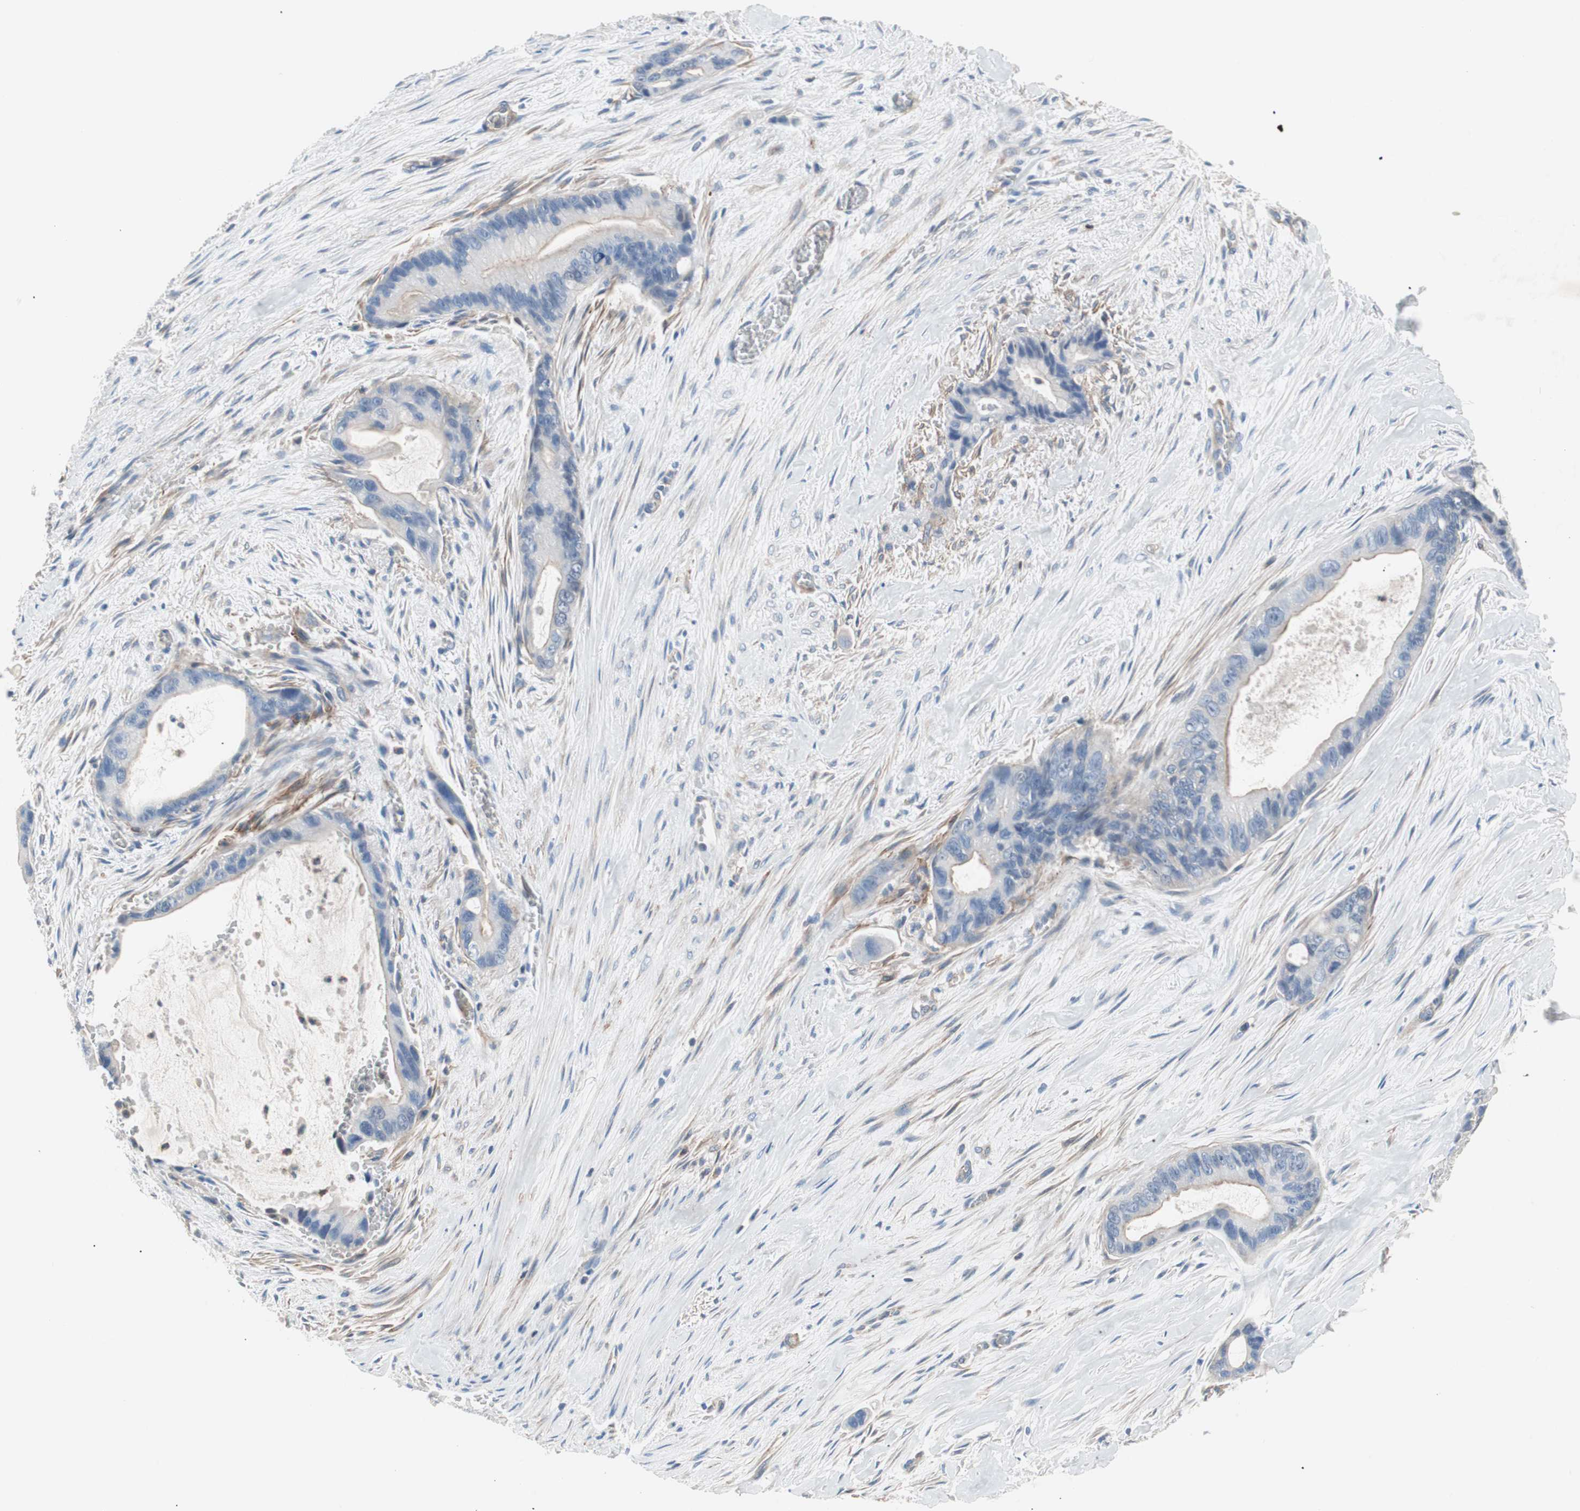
{"staining": {"intensity": "weak", "quantity": "<25%", "location": "cytoplasmic/membranous"}, "tissue": "liver cancer", "cell_type": "Tumor cells", "image_type": "cancer", "snomed": [{"axis": "morphology", "description": "Cholangiocarcinoma"}, {"axis": "topography", "description": "Liver"}], "caption": "DAB immunohistochemical staining of human liver cancer demonstrates no significant staining in tumor cells.", "gene": "GPR160", "patient": {"sex": "female", "age": 55}}